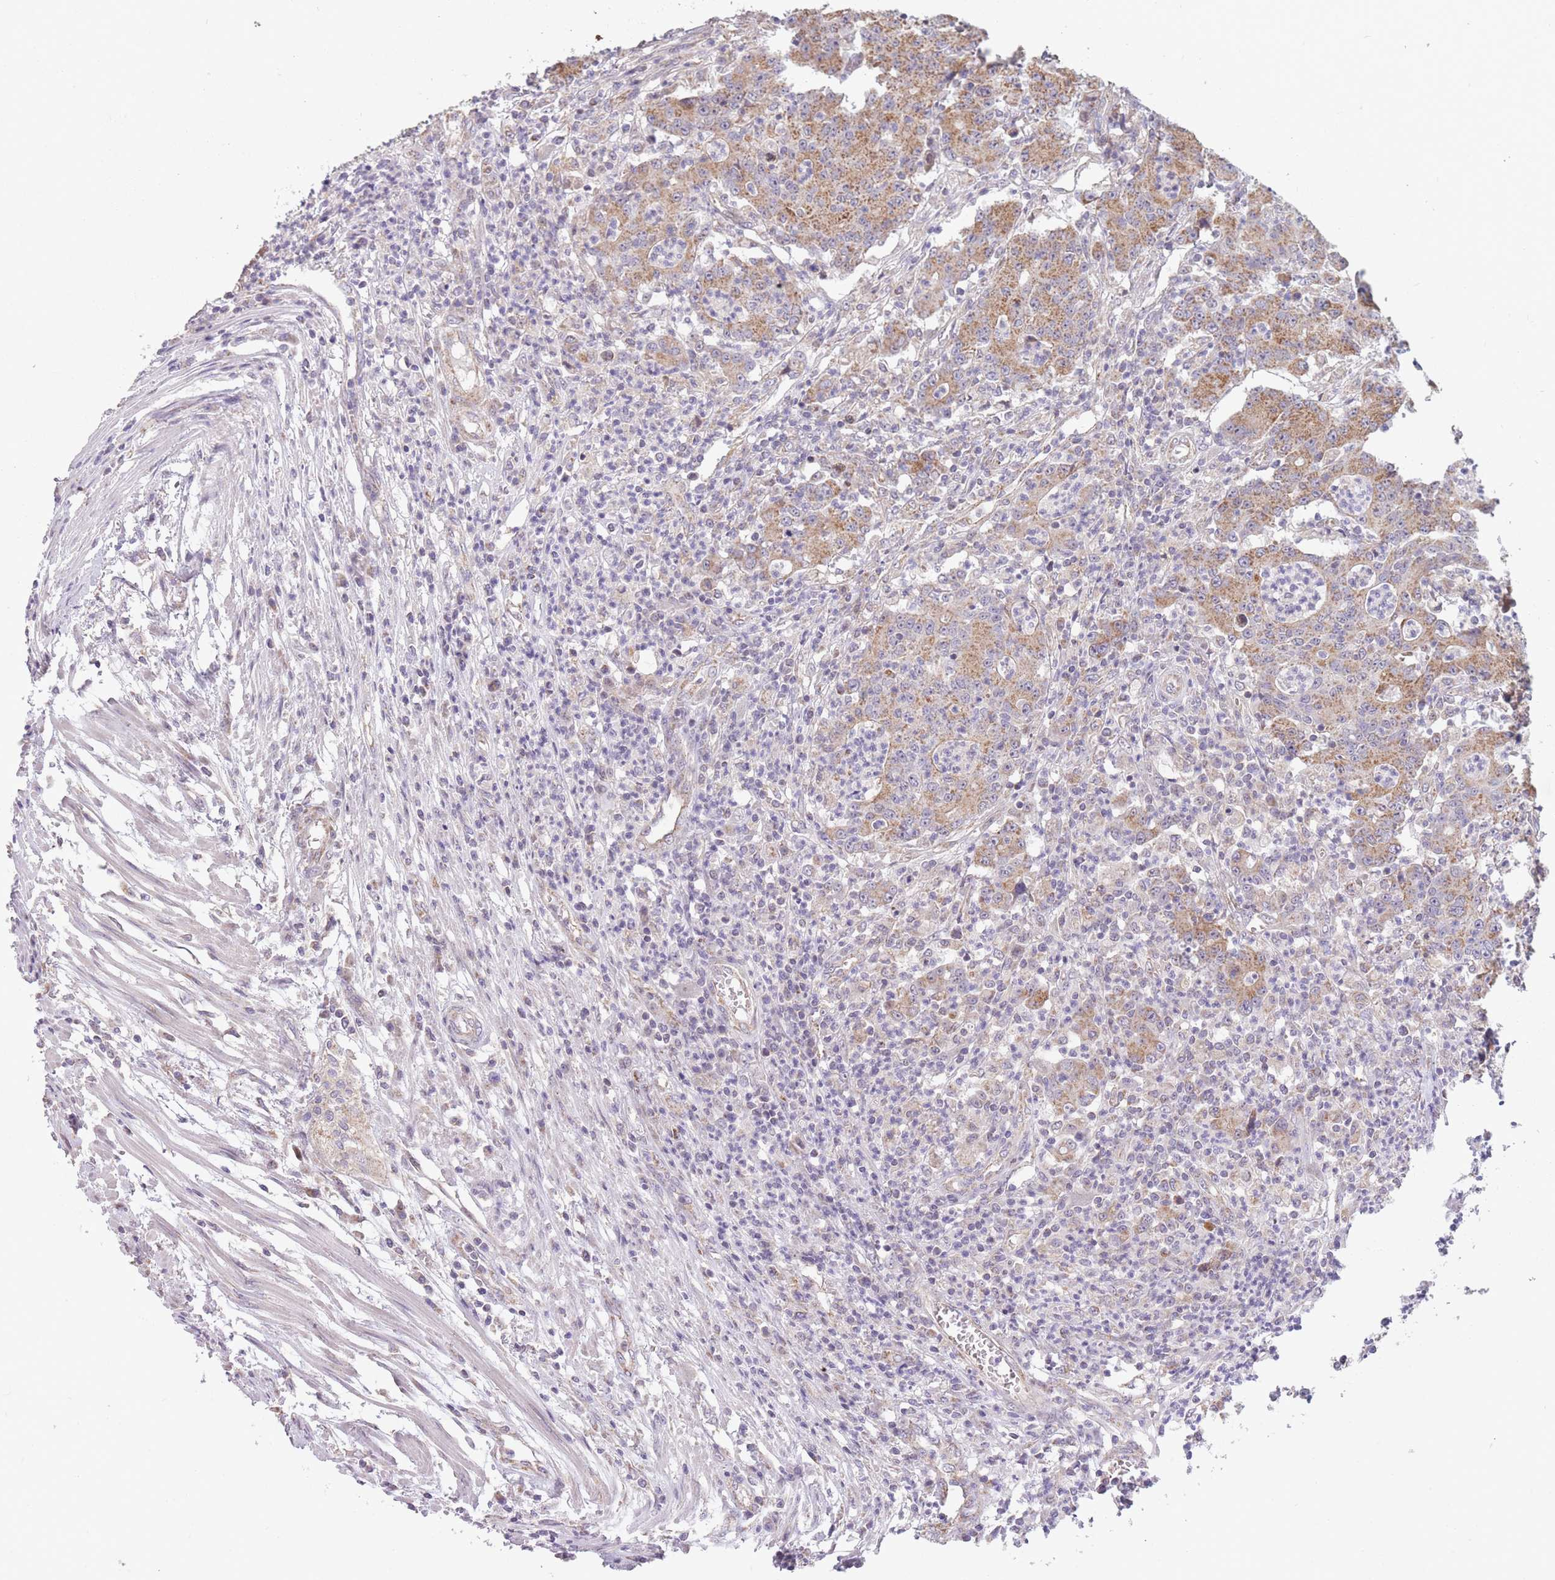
{"staining": {"intensity": "moderate", "quantity": ">75%", "location": "cytoplasmic/membranous"}, "tissue": "colorectal cancer", "cell_type": "Tumor cells", "image_type": "cancer", "snomed": [{"axis": "morphology", "description": "Adenocarcinoma, NOS"}, {"axis": "topography", "description": "Colon"}], "caption": "An IHC photomicrograph of tumor tissue is shown. Protein staining in brown labels moderate cytoplasmic/membranous positivity in adenocarcinoma (colorectal) within tumor cells.", "gene": "MRPS18C", "patient": {"sex": "male", "age": 83}}